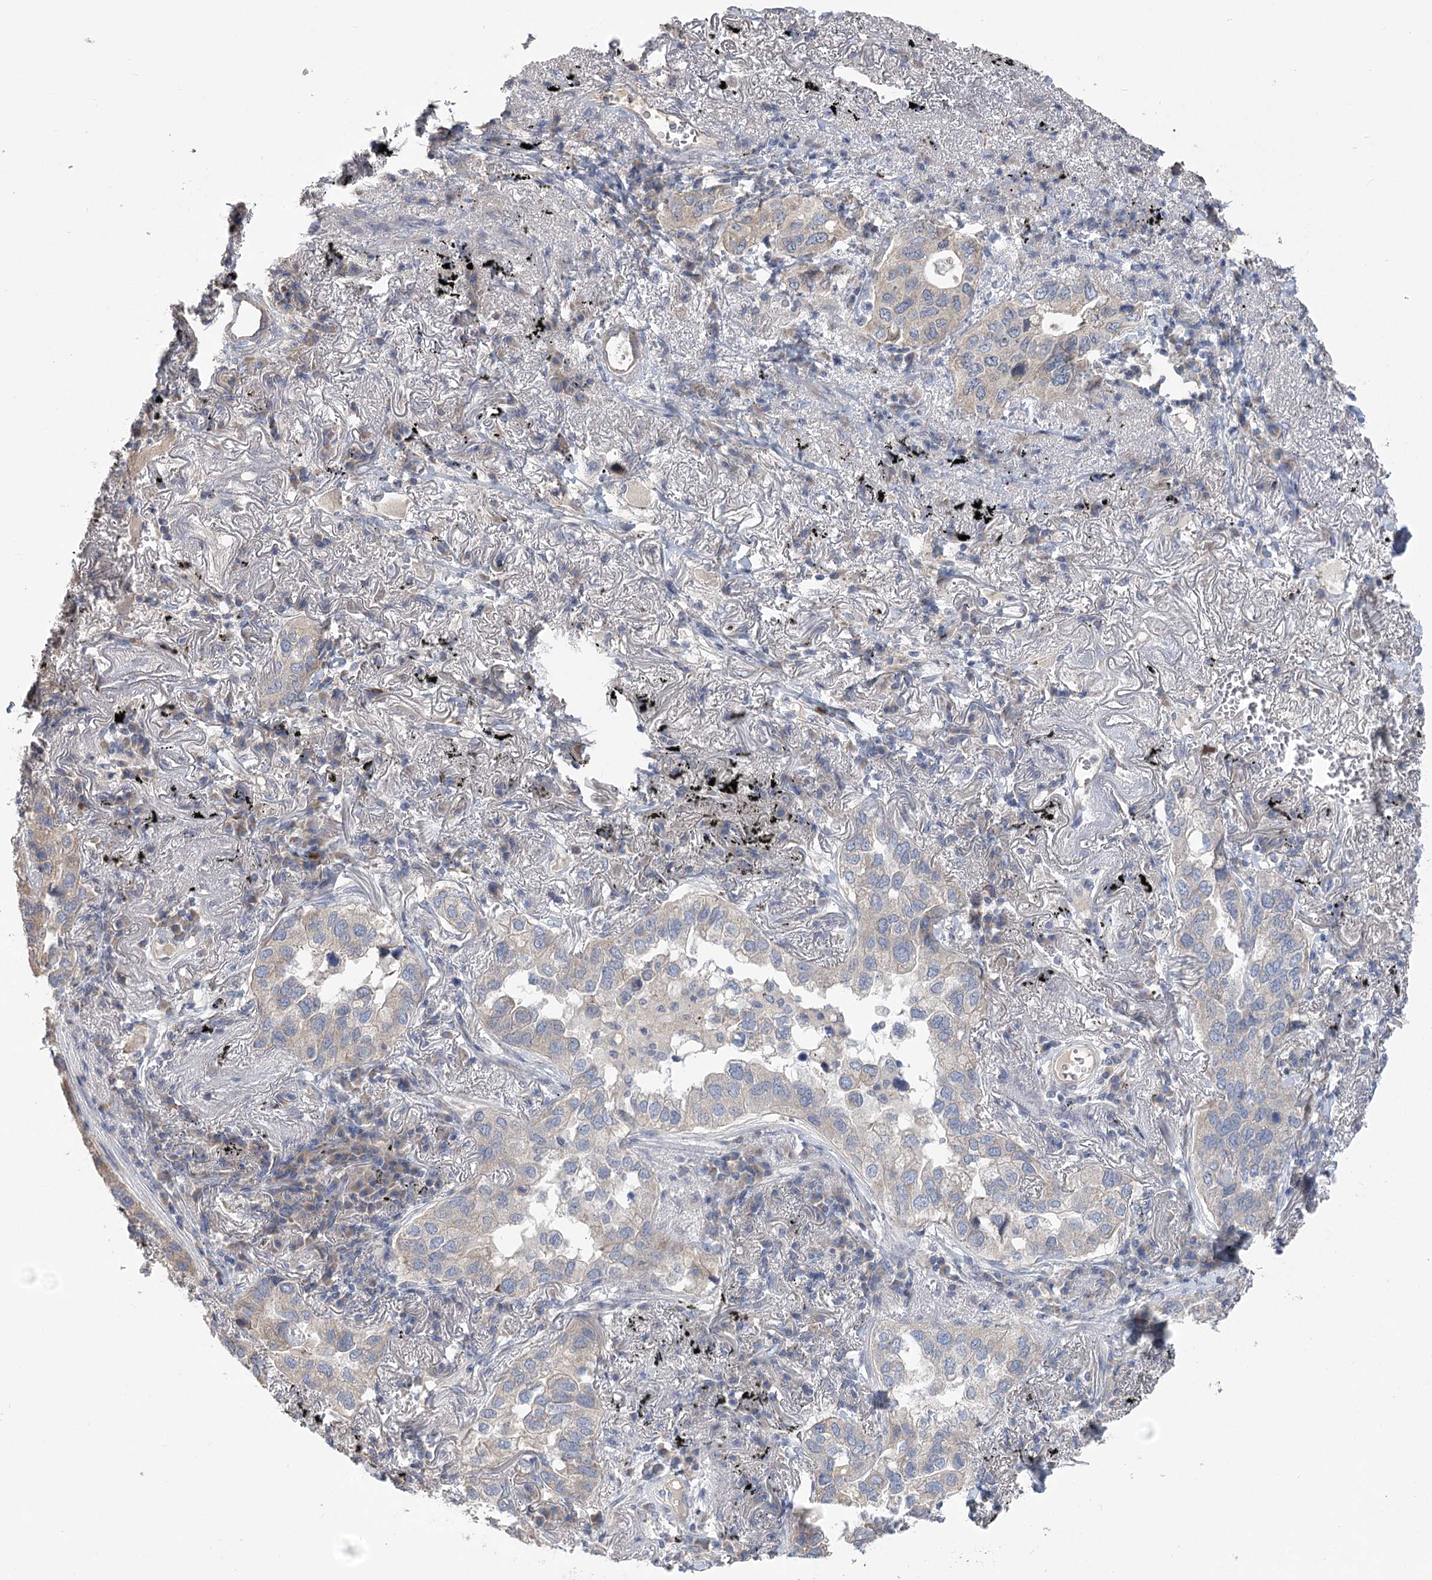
{"staining": {"intensity": "negative", "quantity": "none", "location": "none"}, "tissue": "lung cancer", "cell_type": "Tumor cells", "image_type": "cancer", "snomed": [{"axis": "morphology", "description": "Adenocarcinoma, NOS"}, {"axis": "topography", "description": "Lung"}], "caption": "An IHC photomicrograph of lung adenocarcinoma is shown. There is no staining in tumor cells of lung adenocarcinoma. (DAB immunohistochemistry (IHC) visualized using brightfield microscopy, high magnification).", "gene": "PBLD", "patient": {"sex": "male", "age": 65}}